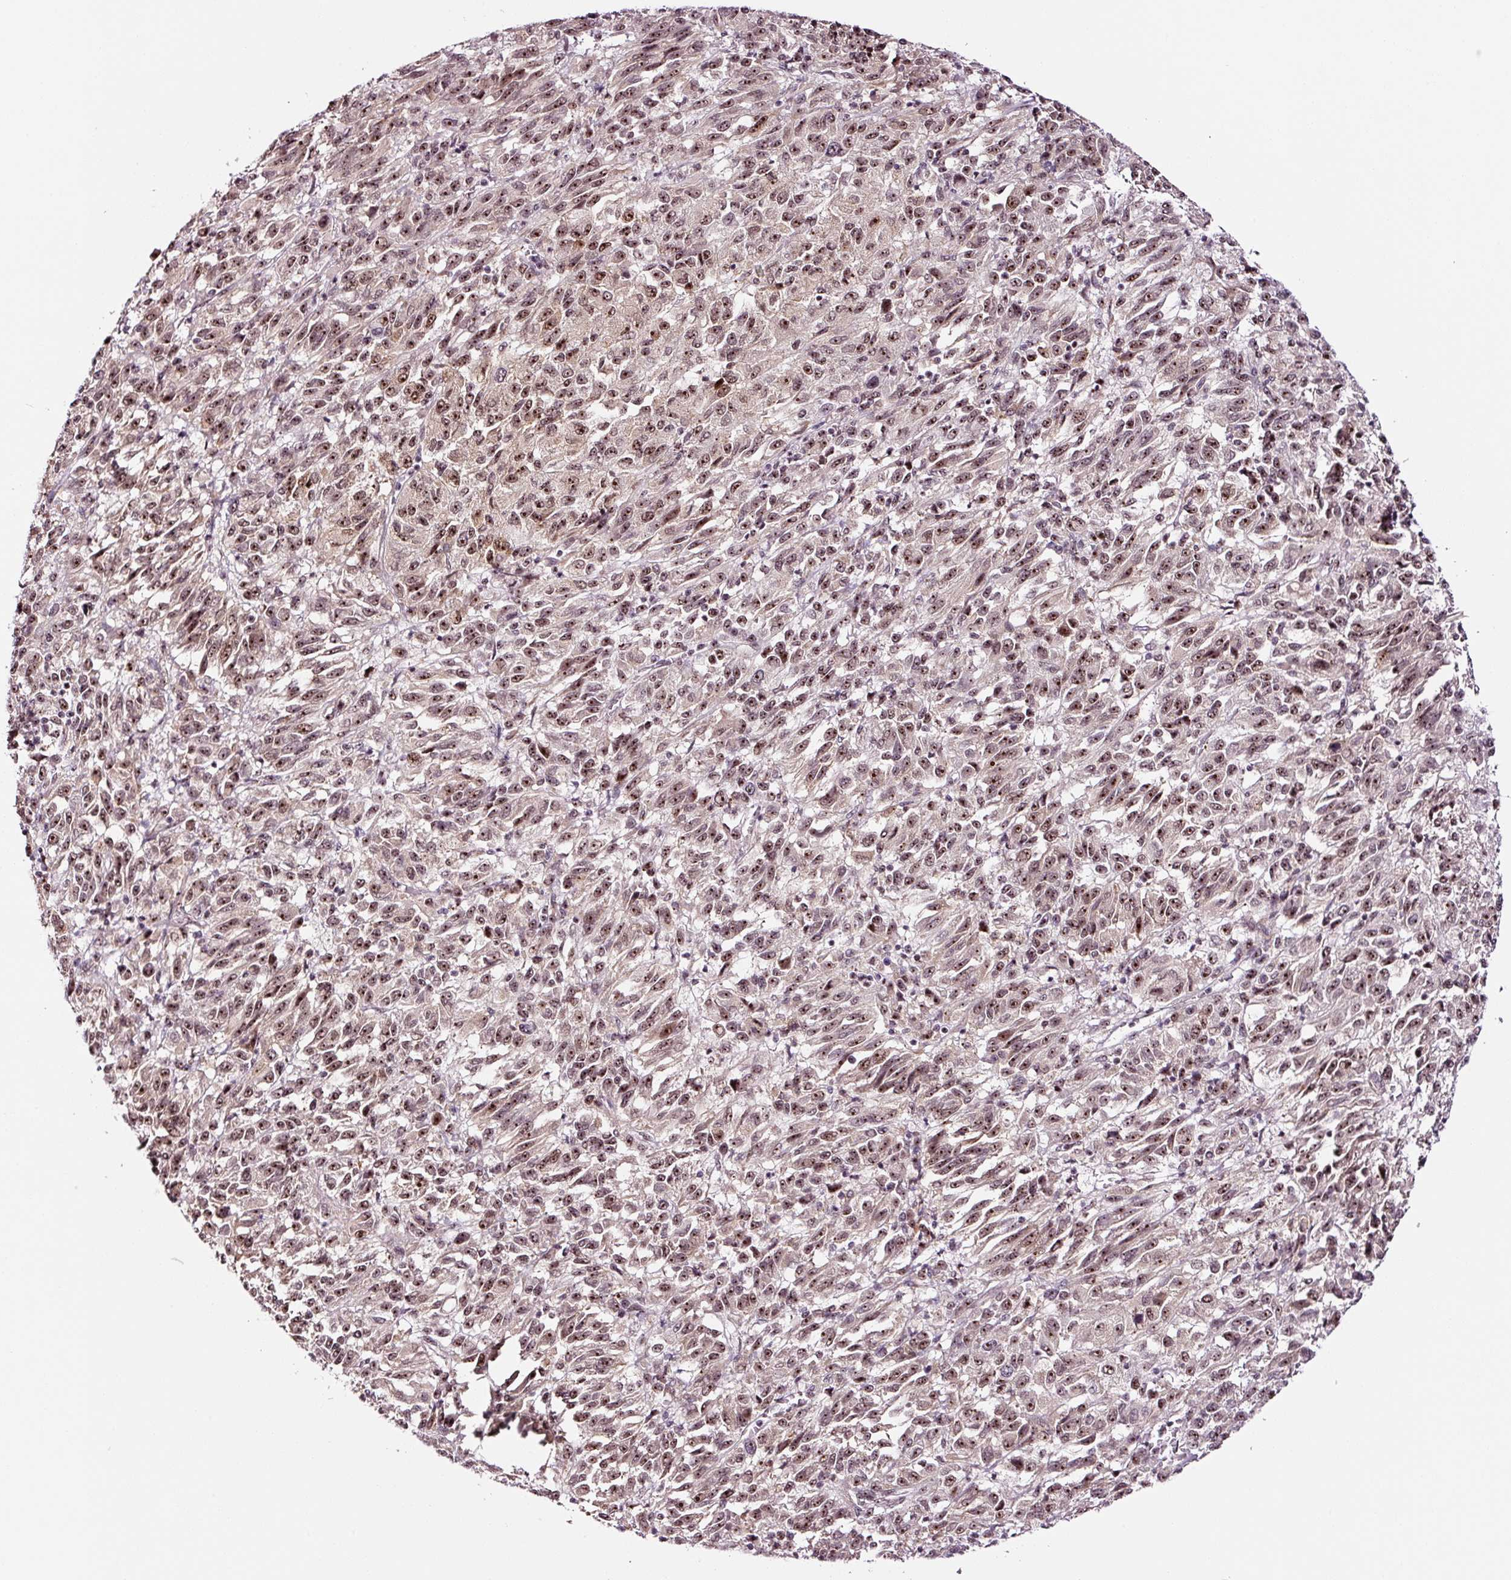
{"staining": {"intensity": "moderate", "quantity": ">75%", "location": "nuclear"}, "tissue": "melanoma", "cell_type": "Tumor cells", "image_type": "cancer", "snomed": [{"axis": "morphology", "description": "Malignant melanoma, Metastatic site"}, {"axis": "topography", "description": "Lung"}], "caption": "A medium amount of moderate nuclear expression is seen in about >75% of tumor cells in melanoma tissue. The protein is stained brown, and the nuclei are stained in blue (DAB IHC with brightfield microscopy, high magnification).", "gene": "GNL3", "patient": {"sex": "male", "age": 64}}